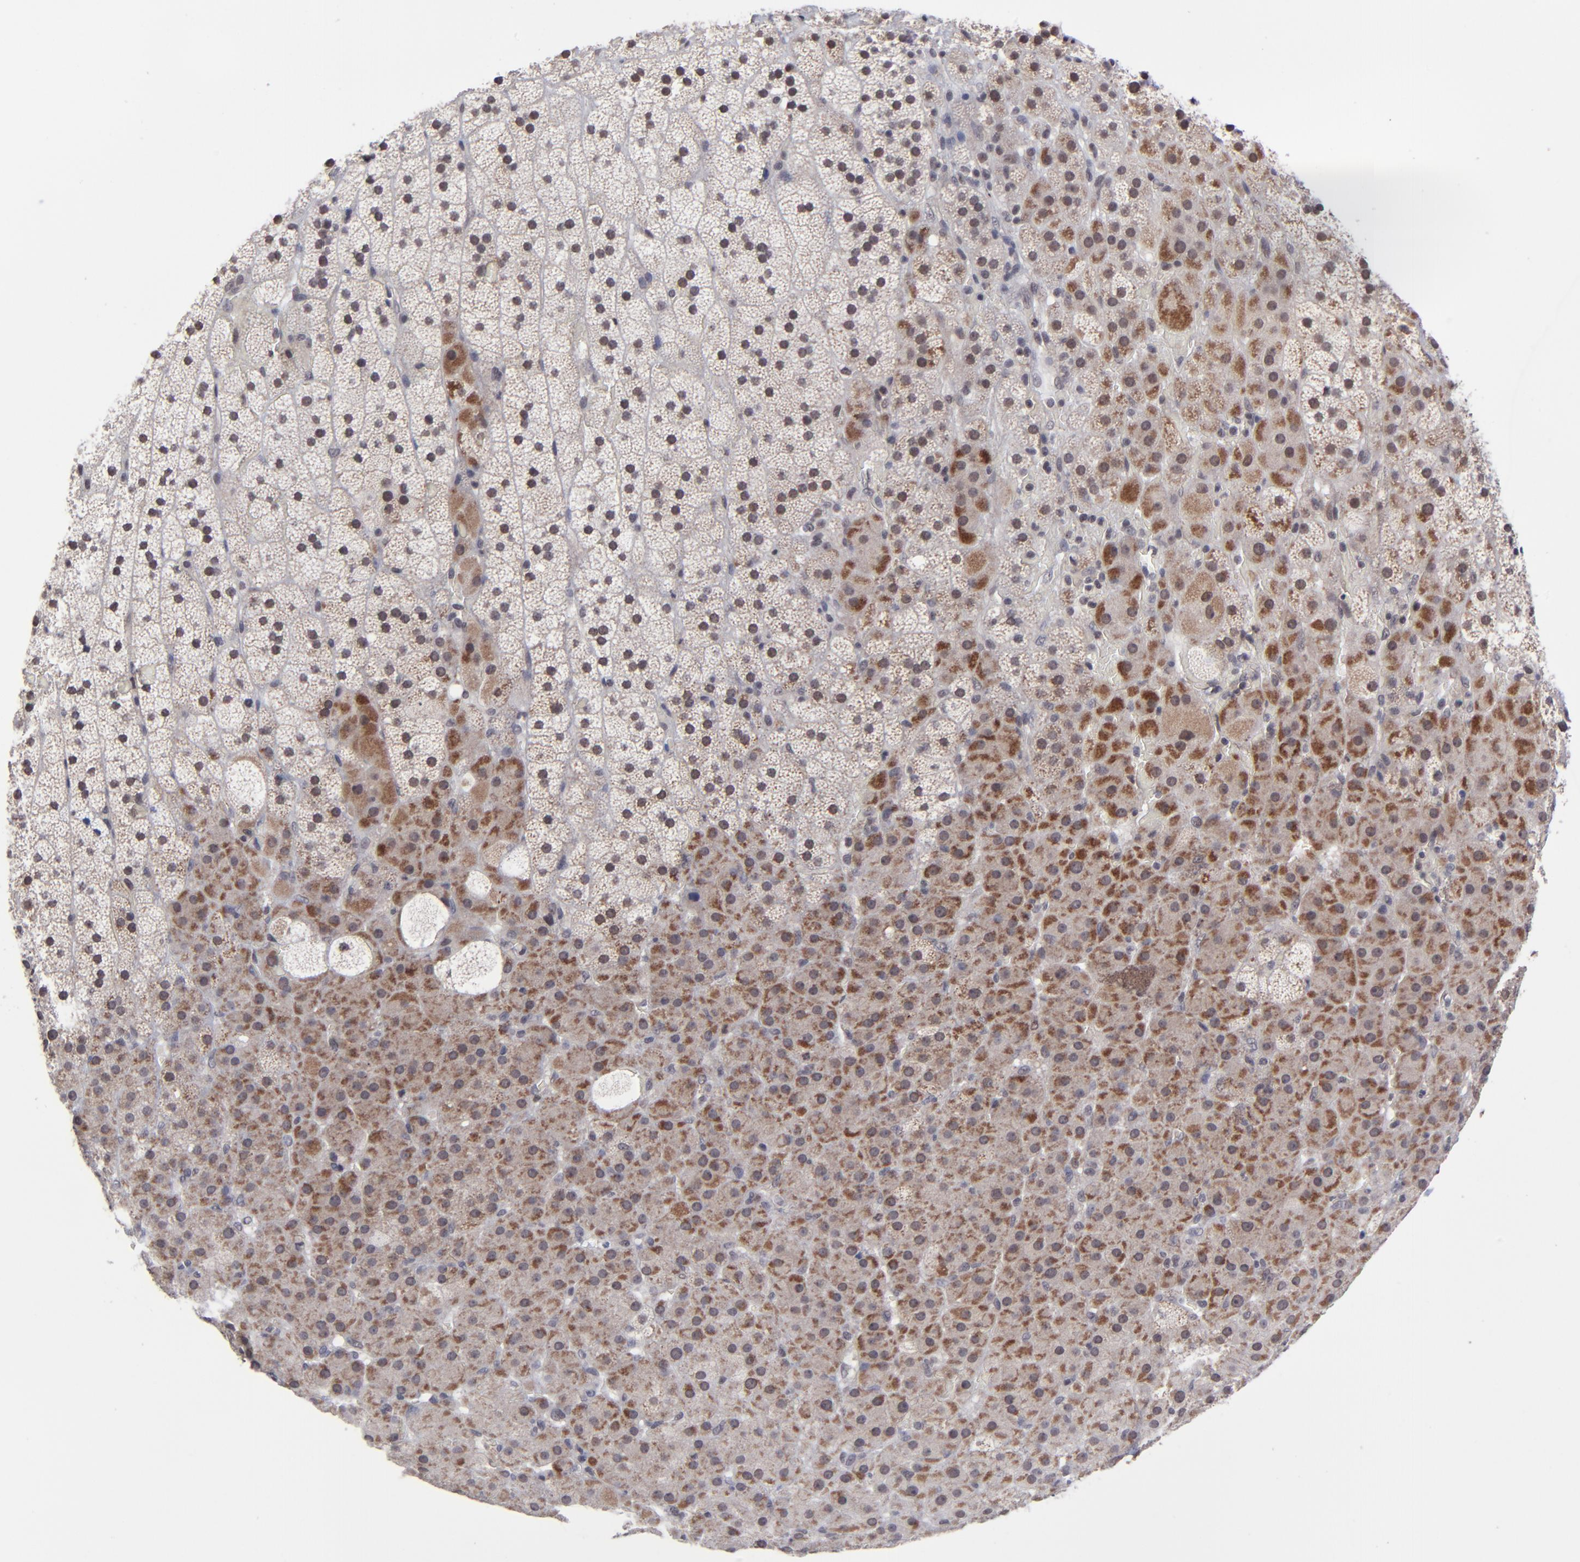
{"staining": {"intensity": "strong", "quantity": "25%-75%", "location": "cytoplasmic/membranous"}, "tissue": "adrenal gland", "cell_type": "Glandular cells", "image_type": "normal", "snomed": [{"axis": "morphology", "description": "Normal tissue, NOS"}, {"axis": "topography", "description": "Adrenal gland"}], "caption": "An IHC histopathology image of benign tissue is shown. Protein staining in brown highlights strong cytoplasmic/membranous positivity in adrenal gland within glandular cells. (brown staining indicates protein expression, while blue staining denotes nuclei).", "gene": "ZNF419", "patient": {"sex": "male", "age": 35}}